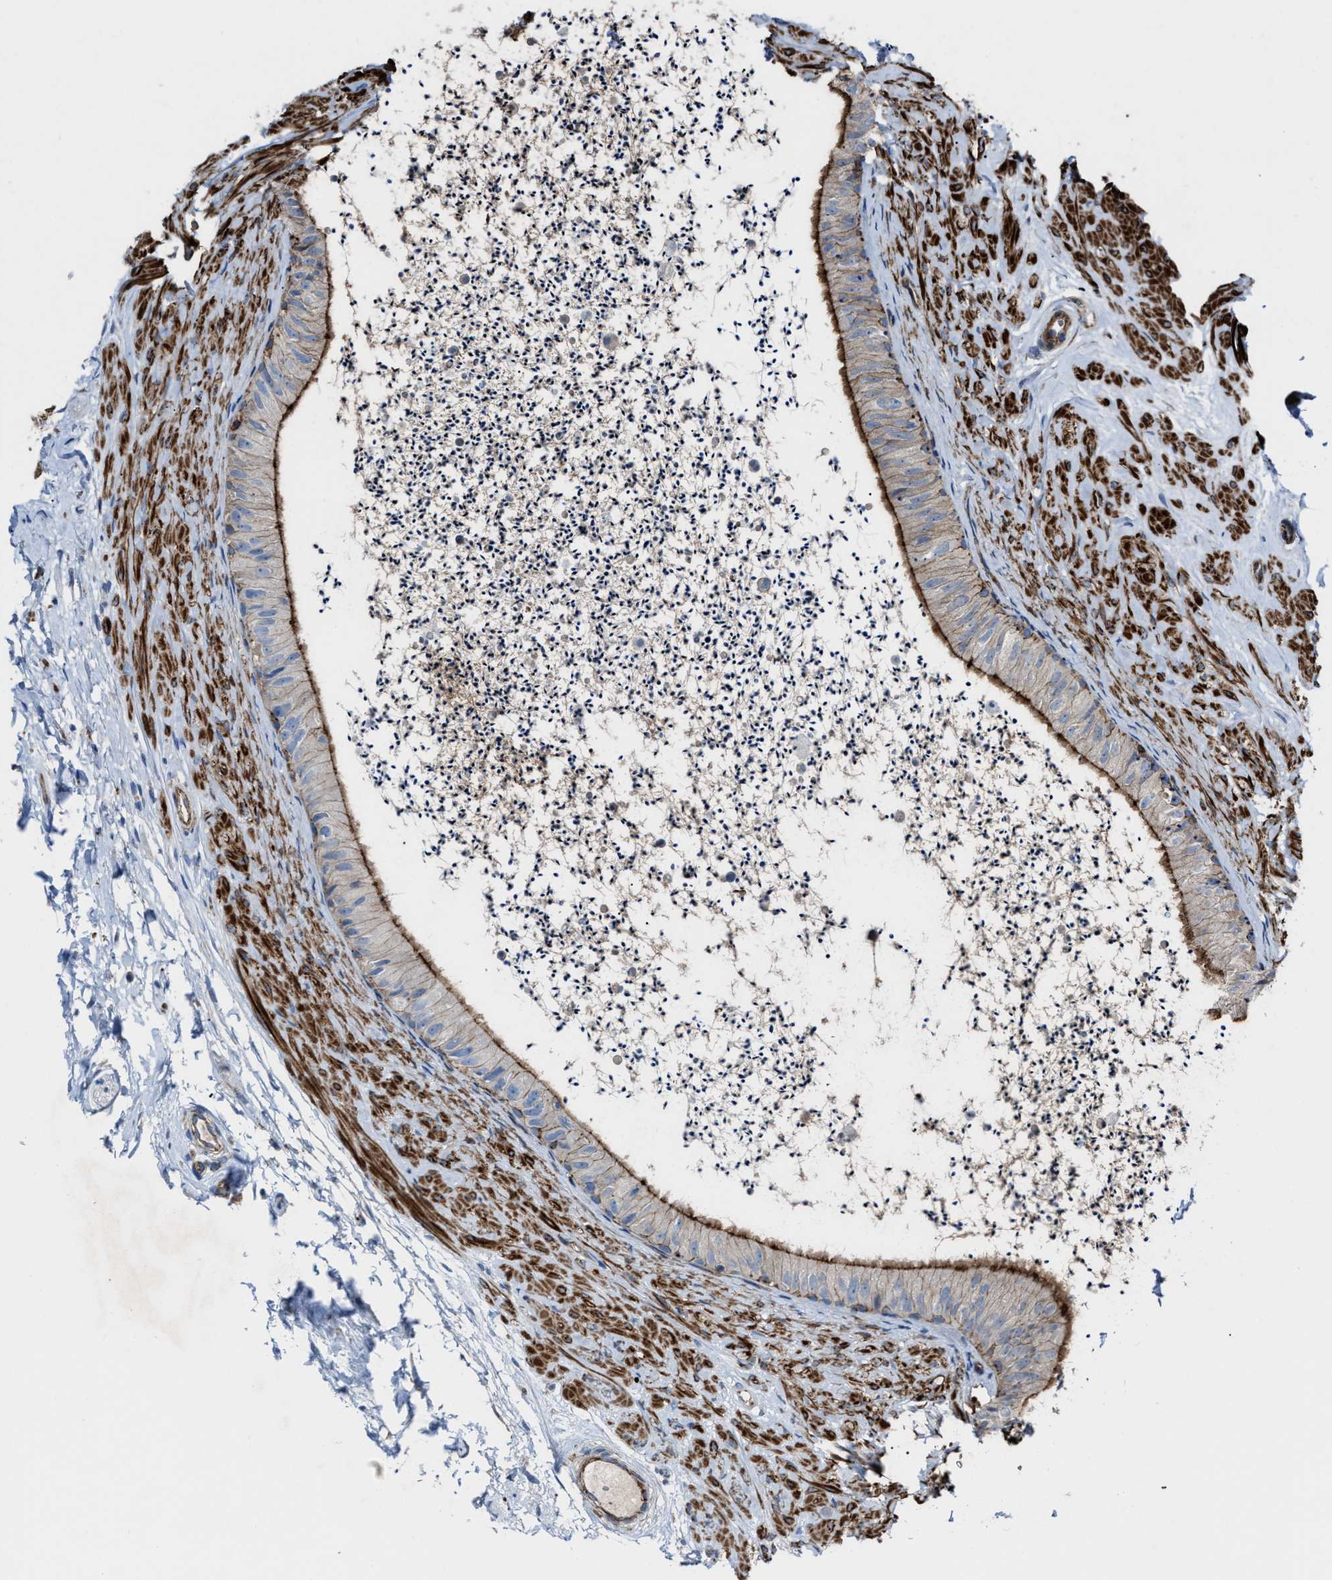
{"staining": {"intensity": "moderate", "quantity": ">75%", "location": "cytoplasmic/membranous"}, "tissue": "epididymis", "cell_type": "Glandular cells", "image_type": "normal", "snomed": [{"axis": "morphology", "description": "Normal tissue, NOS"}, {"axis": "topography", "description": "Epididymis"}], "caption": "Immunohistochemistry of normal human epididymis reveals medium levels of moderate cytoplasmic/membranous positivity in about >75% of glandular cells.", "gene": "AGPAT2", "patient": {"sex": "male", "age": 56}}